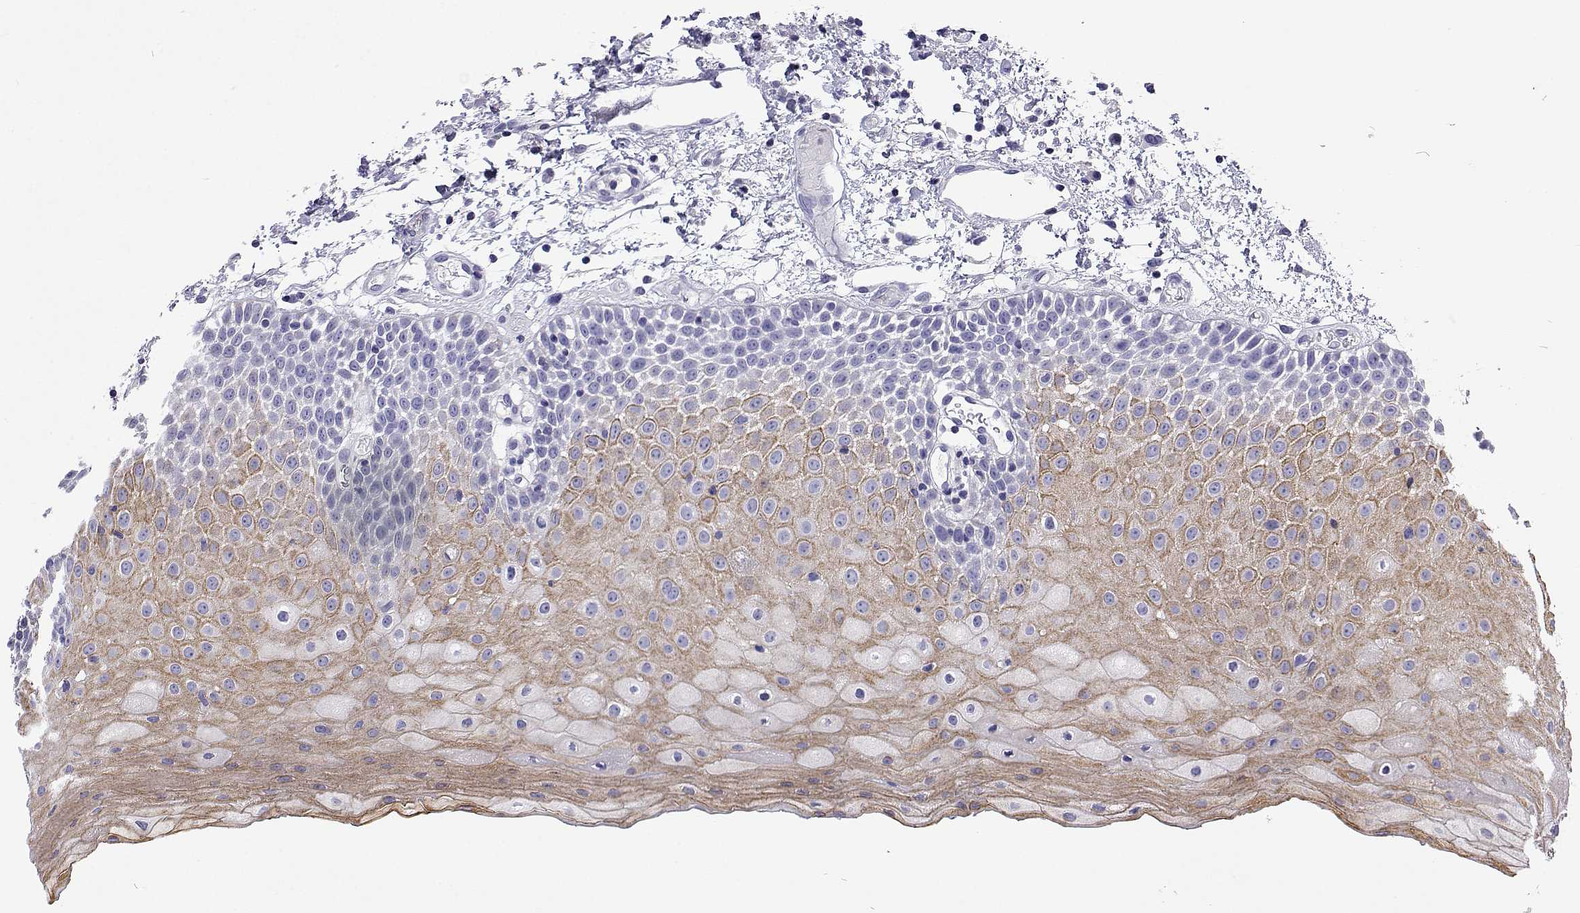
{"staining": {"intensity": "moderate", "quantity": "25%-75%", "location": "cytoplasmic/membranous"}, "tissue": "oral mucosa", "cell_type": "Squamous epithelial cells", "image_type": "normal", "snomed": [{"axis": "morphology", "description": "Normal tissue, NOS"}, {"axis": "topography", "description": "Oral tissue"}], "caption": "Oral mucosa was stained to show a protein in brown. There is medium levels of moderate cytoplasmic/membranous expression in about 25%-75% of squamous epithelial cells. Using DAB (brown) and hematoxylin (blue) stains, captured at high magnification using brightfield microscopy.", "gene": "UMODL1", "patient": {"sex": "female", "age": 82}}